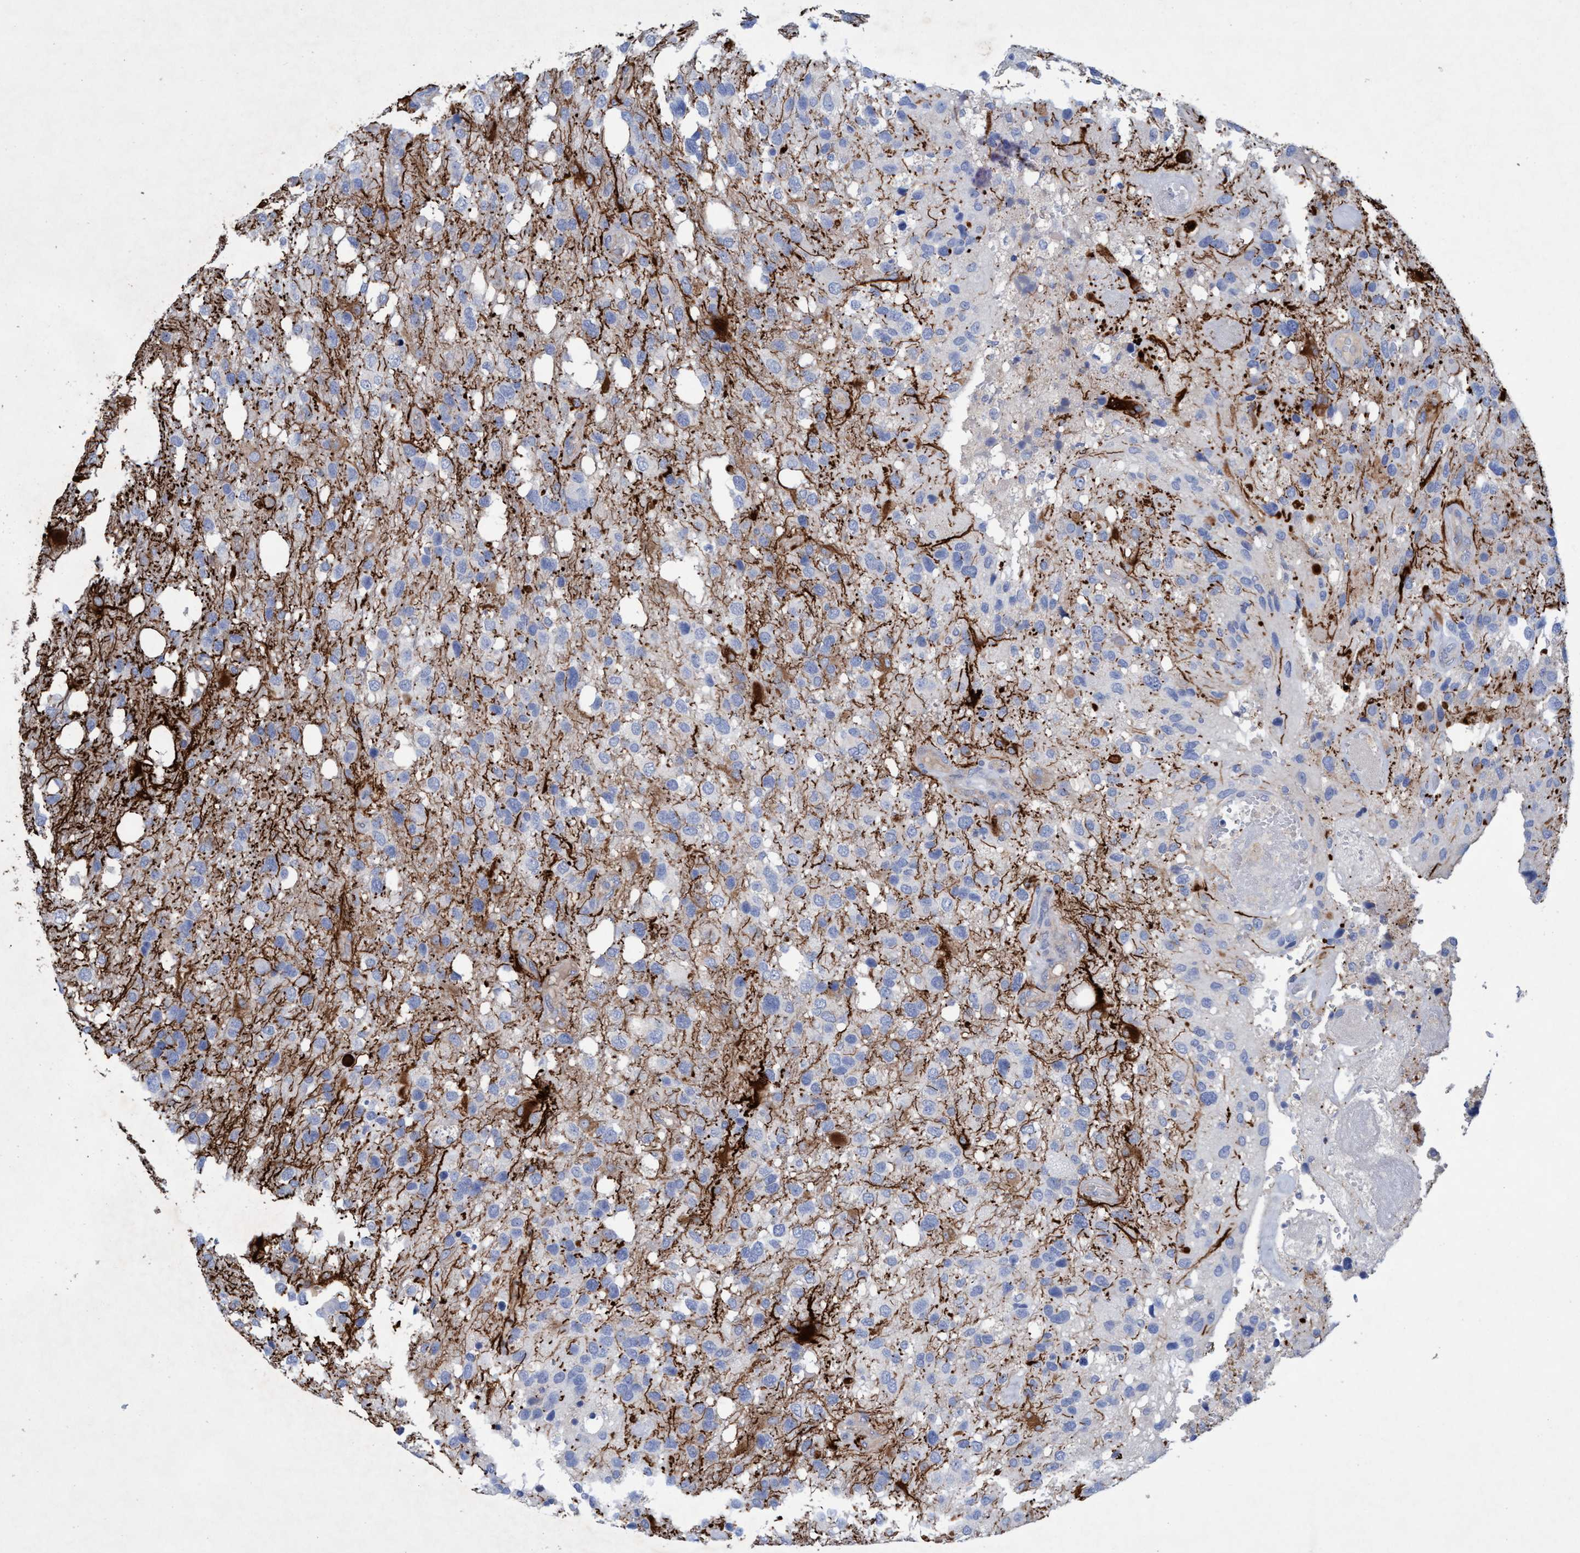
{"staining": {"intensity": "negative", "quantity": "none", "location": "none"}, "tissue": "glioma", "cell_type": "Tumor cells", "image_type": "cancer", "snomed": [{"axis": "morphology", "description": "Glioma, malignant, High grade"}, {"axis": "topography", "description": "Brain"}], "caption": "Immunohistochemical staining of malignant high-grade glioma demonstrates no significant expression in tumor cells.", "gene": "GULP1", "patient": {"sex": "female", "age": 58}}